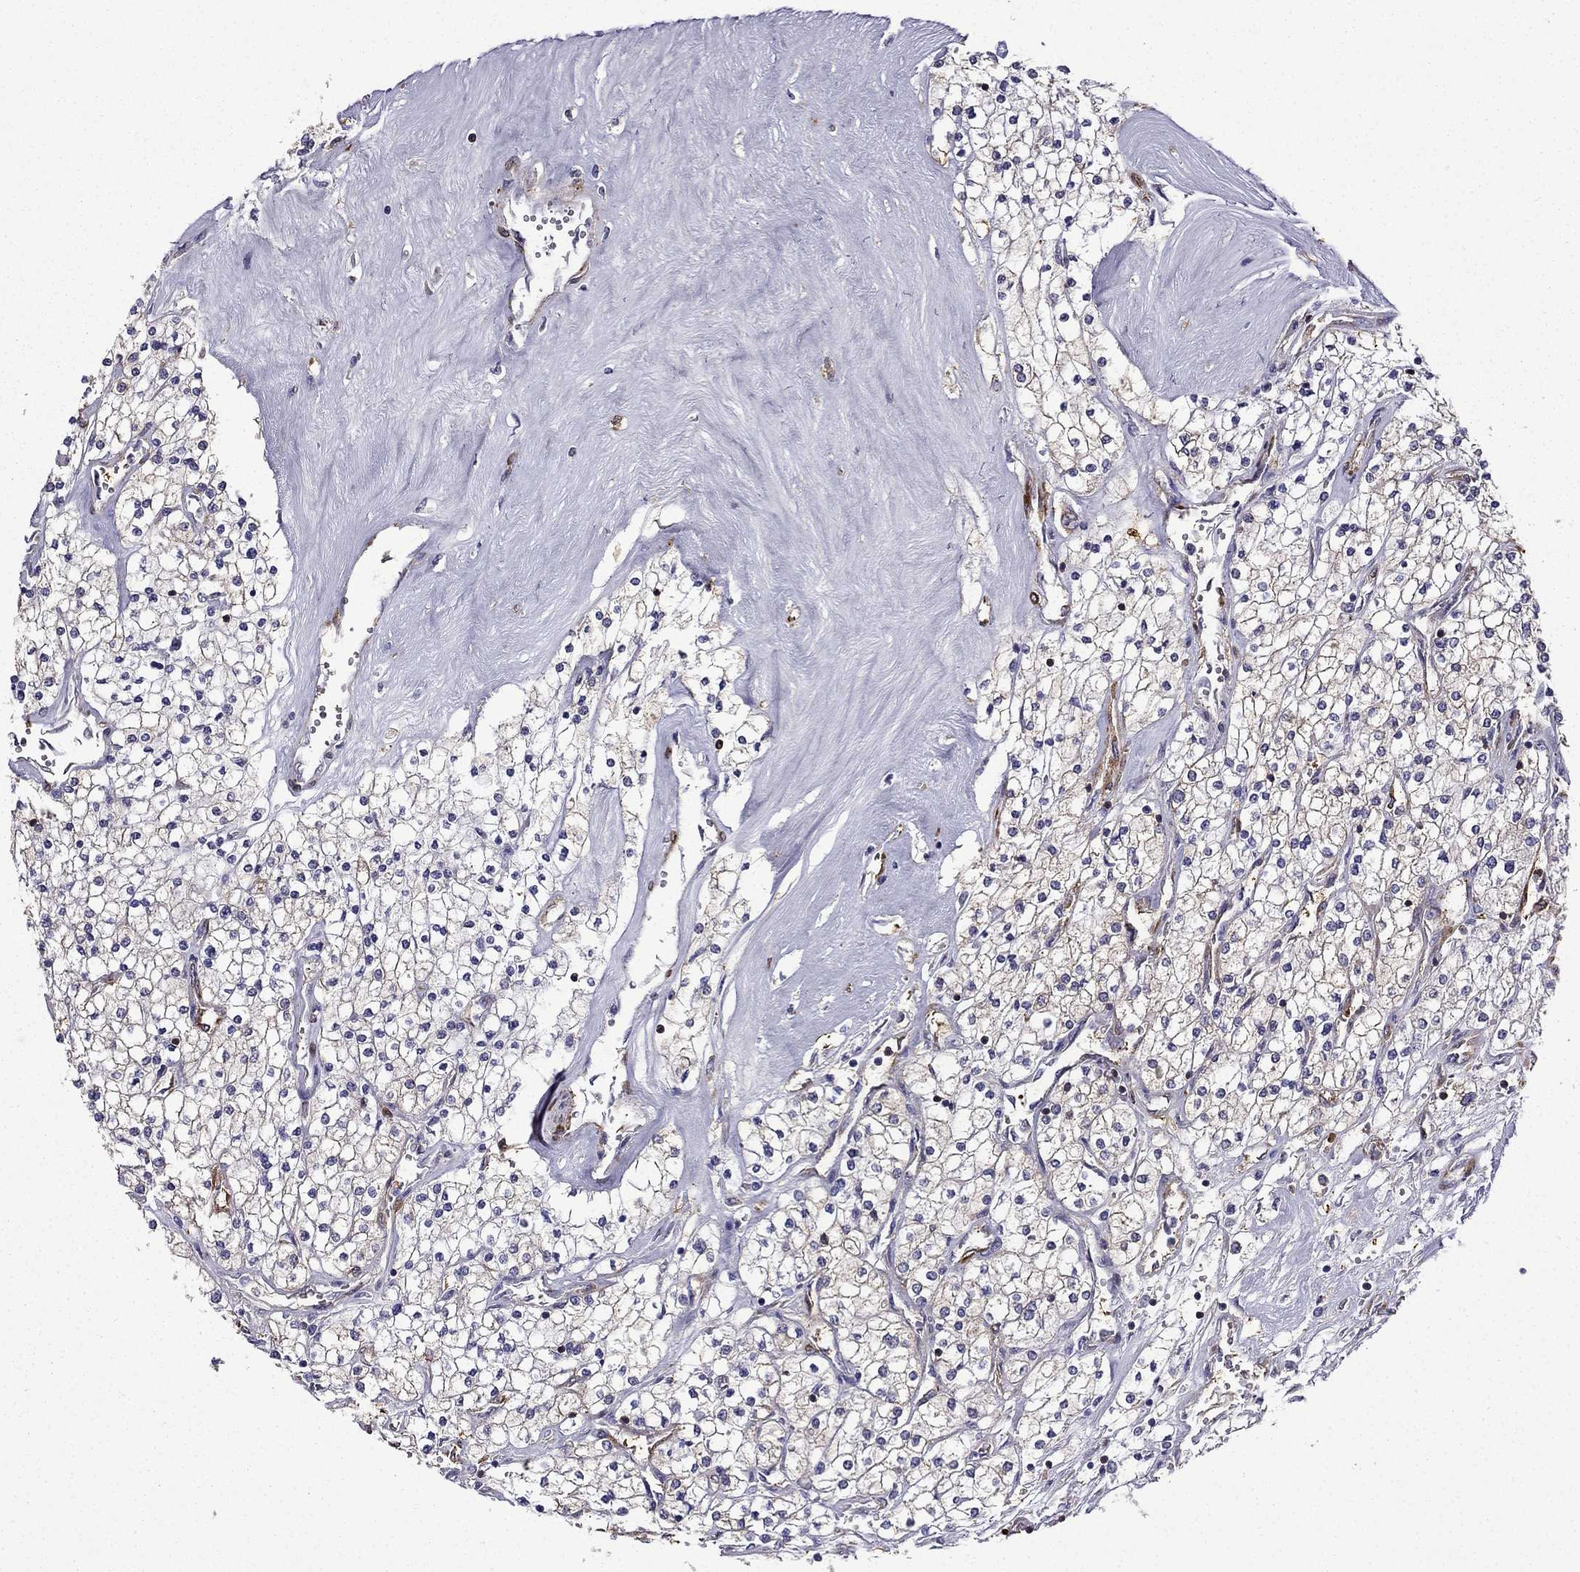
{"staining": {"intensity": "weak", "quantity": "<25%", "location": "cytoplasmic/membranous"}, "tissue": "renal cancer", "cell_type": "Tumor cells", "image_type": "cancer", "snomed": [{"axis": "morphology", "description": "Adenocarcinoma, NOS"}, {"axis": "topography", "description": "Kidney"}], "caption": "Tumor cells are negative for protein expression in human adenocarcinoma (renal).", "gene": "MAP4", "patient": {"sex": "male", "age": 80}}